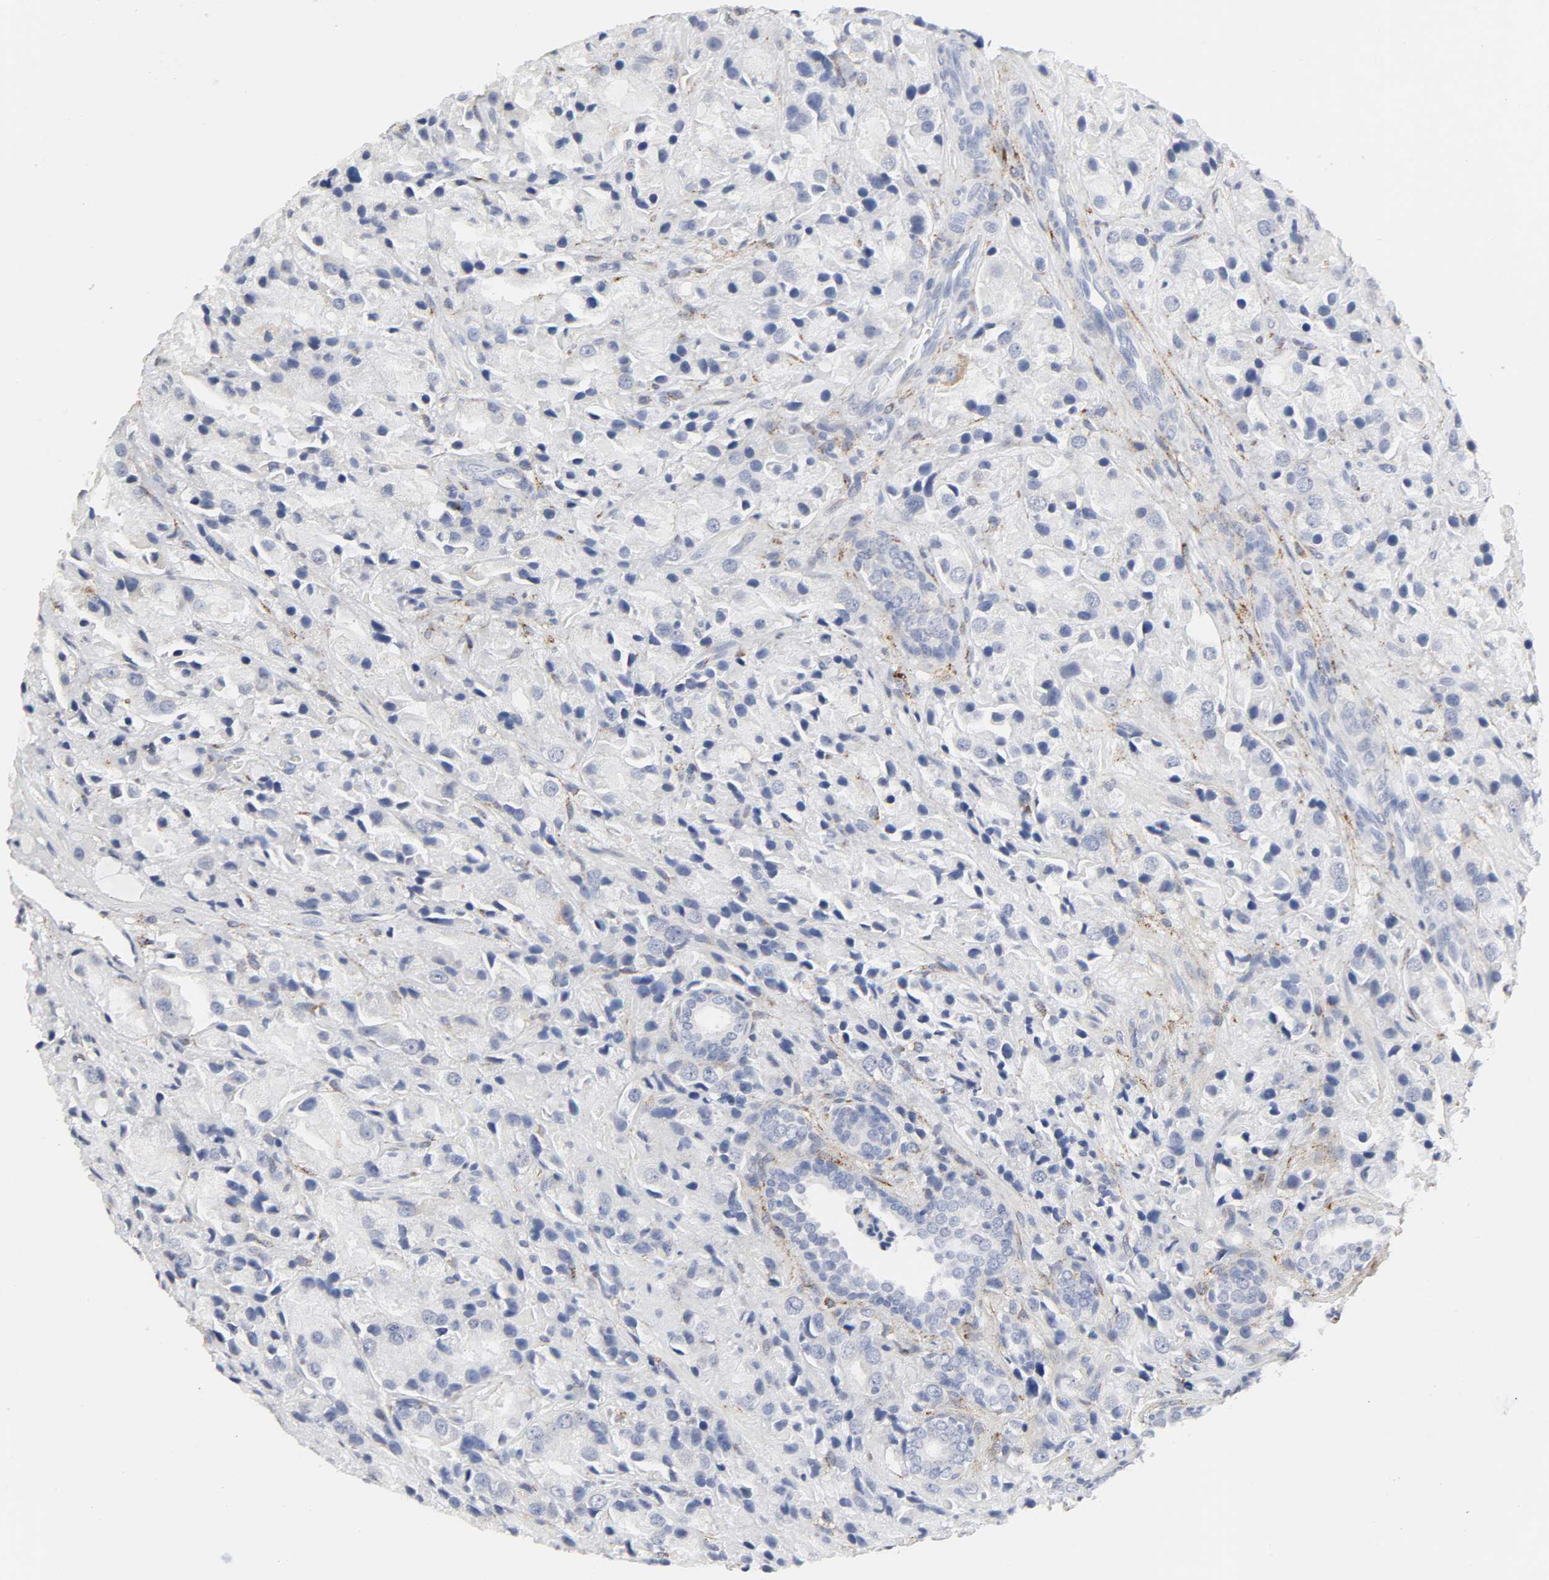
{"staining": {"intensity": "negative", "quantity": "none", "location": "none"}, "tissue": "prostate cancer", "cell_type": "Tumor cells", "image_type": "cancer", "snomed": [{"axis": "morphology", "description": "Adenocarcinoma, High grade"}, {"axis": "topography", "description": "Prostate"}], "caption": "DAB immunohistochemical staining of prostate high-grade adenocarcinoma displays no significant expression in tumor cells.", "gene": "LRP1", "patient": {"sex": "male", "age": 70}}